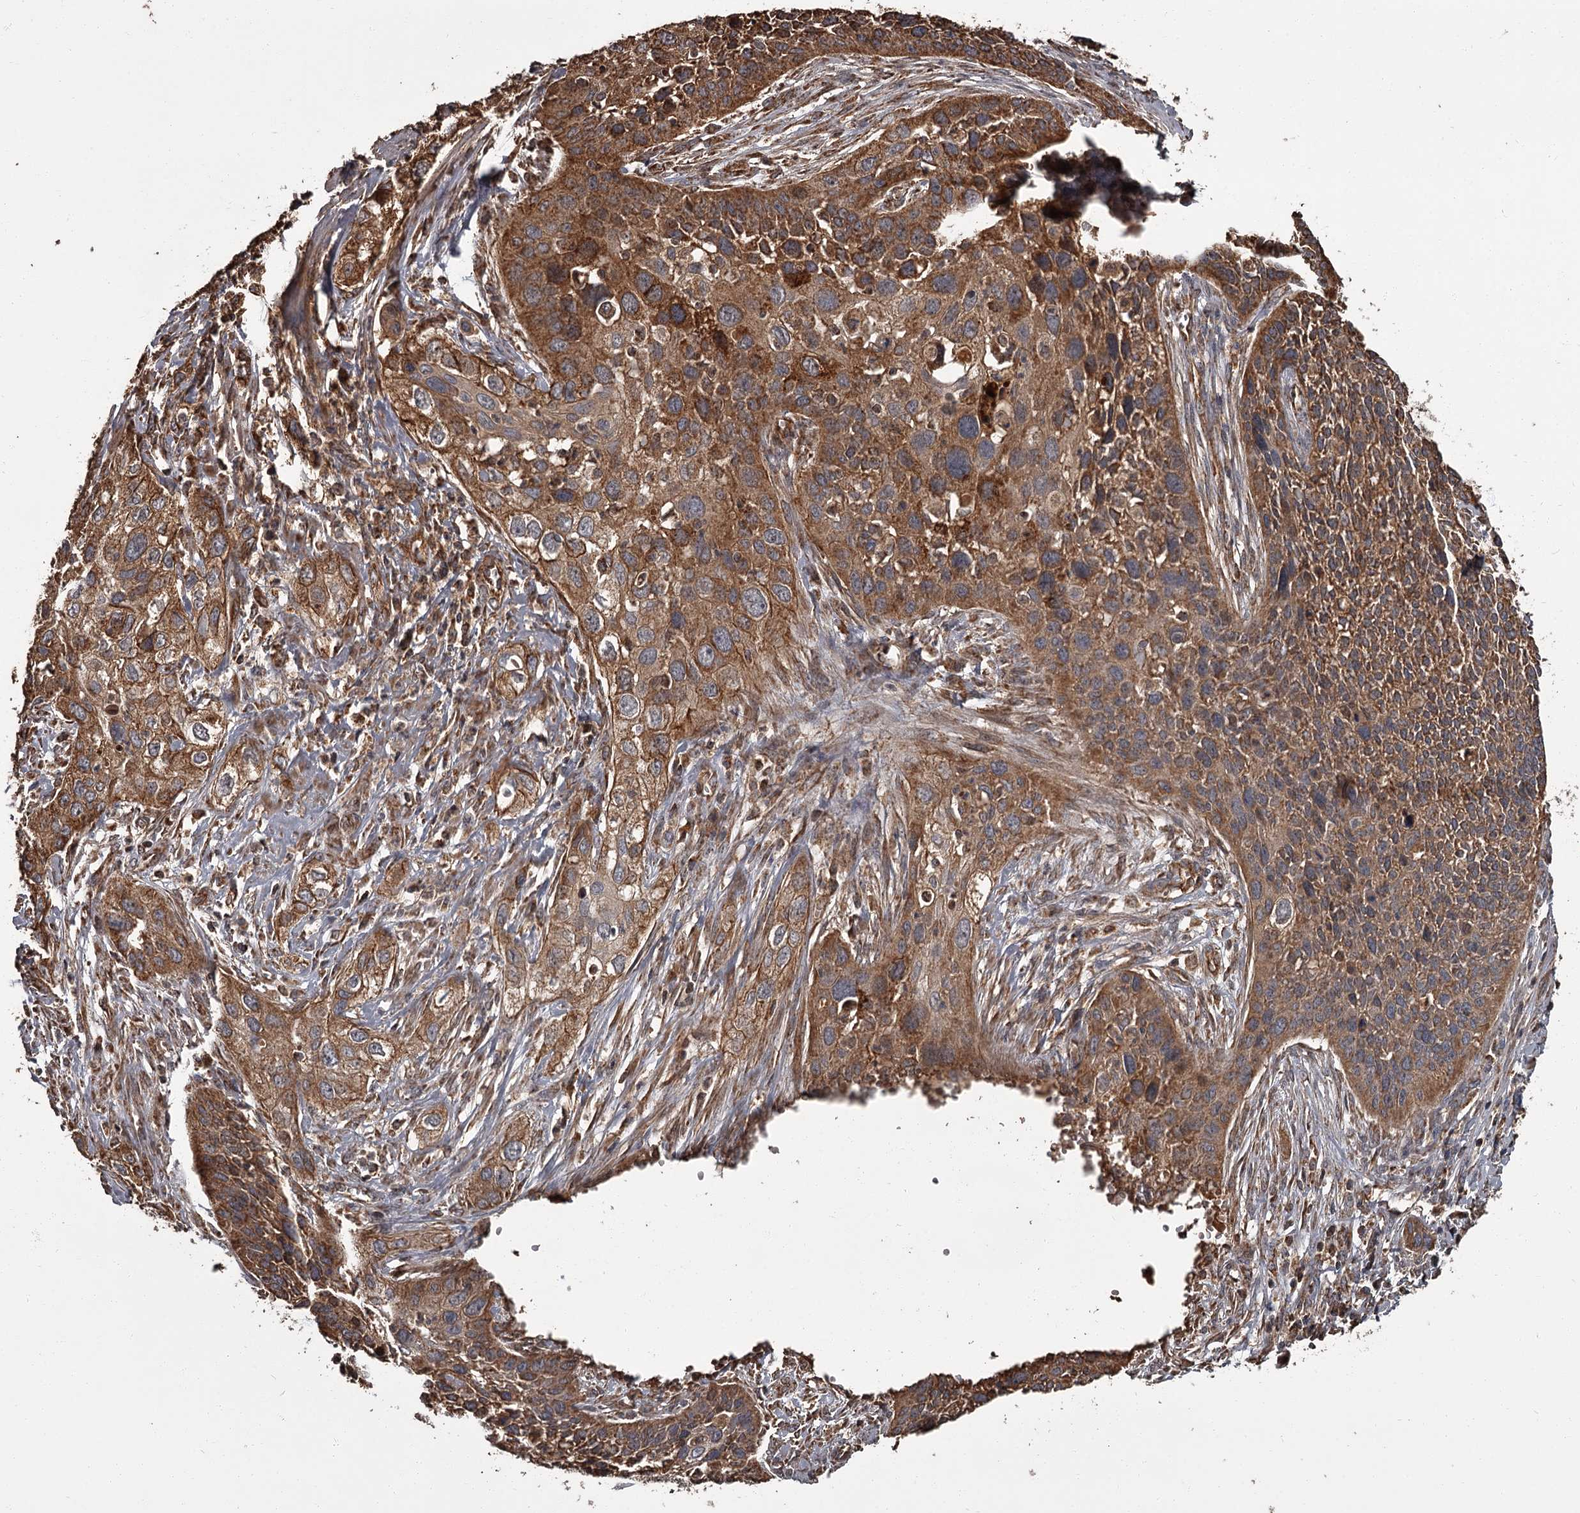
{"staining": {"intensity": "strong", "quantity": ">75%", "location": "cytoplasmic/membranous"}, "tissue": "cervical cancer", "cell_type": "Tumor cells", "image_type": "cancer", "snomed": [{"axis": "morphology", "description": "Squamous cell carcinoma, NOS"}, {"axis": "topography", "description": "Cervix"}], "caption": "Protein expression analysis of human cervical cancer reveals strong cytoplasmic/membranous expression in about >75% of tumor cells. The staining was performed using DAB to visualize the protein expression in brown, while the nuclei were stained in blue with hematoxylin (Magnification: 20x).", "gene": "THAP9", "patient": {"sex": "female", "age": 34}}